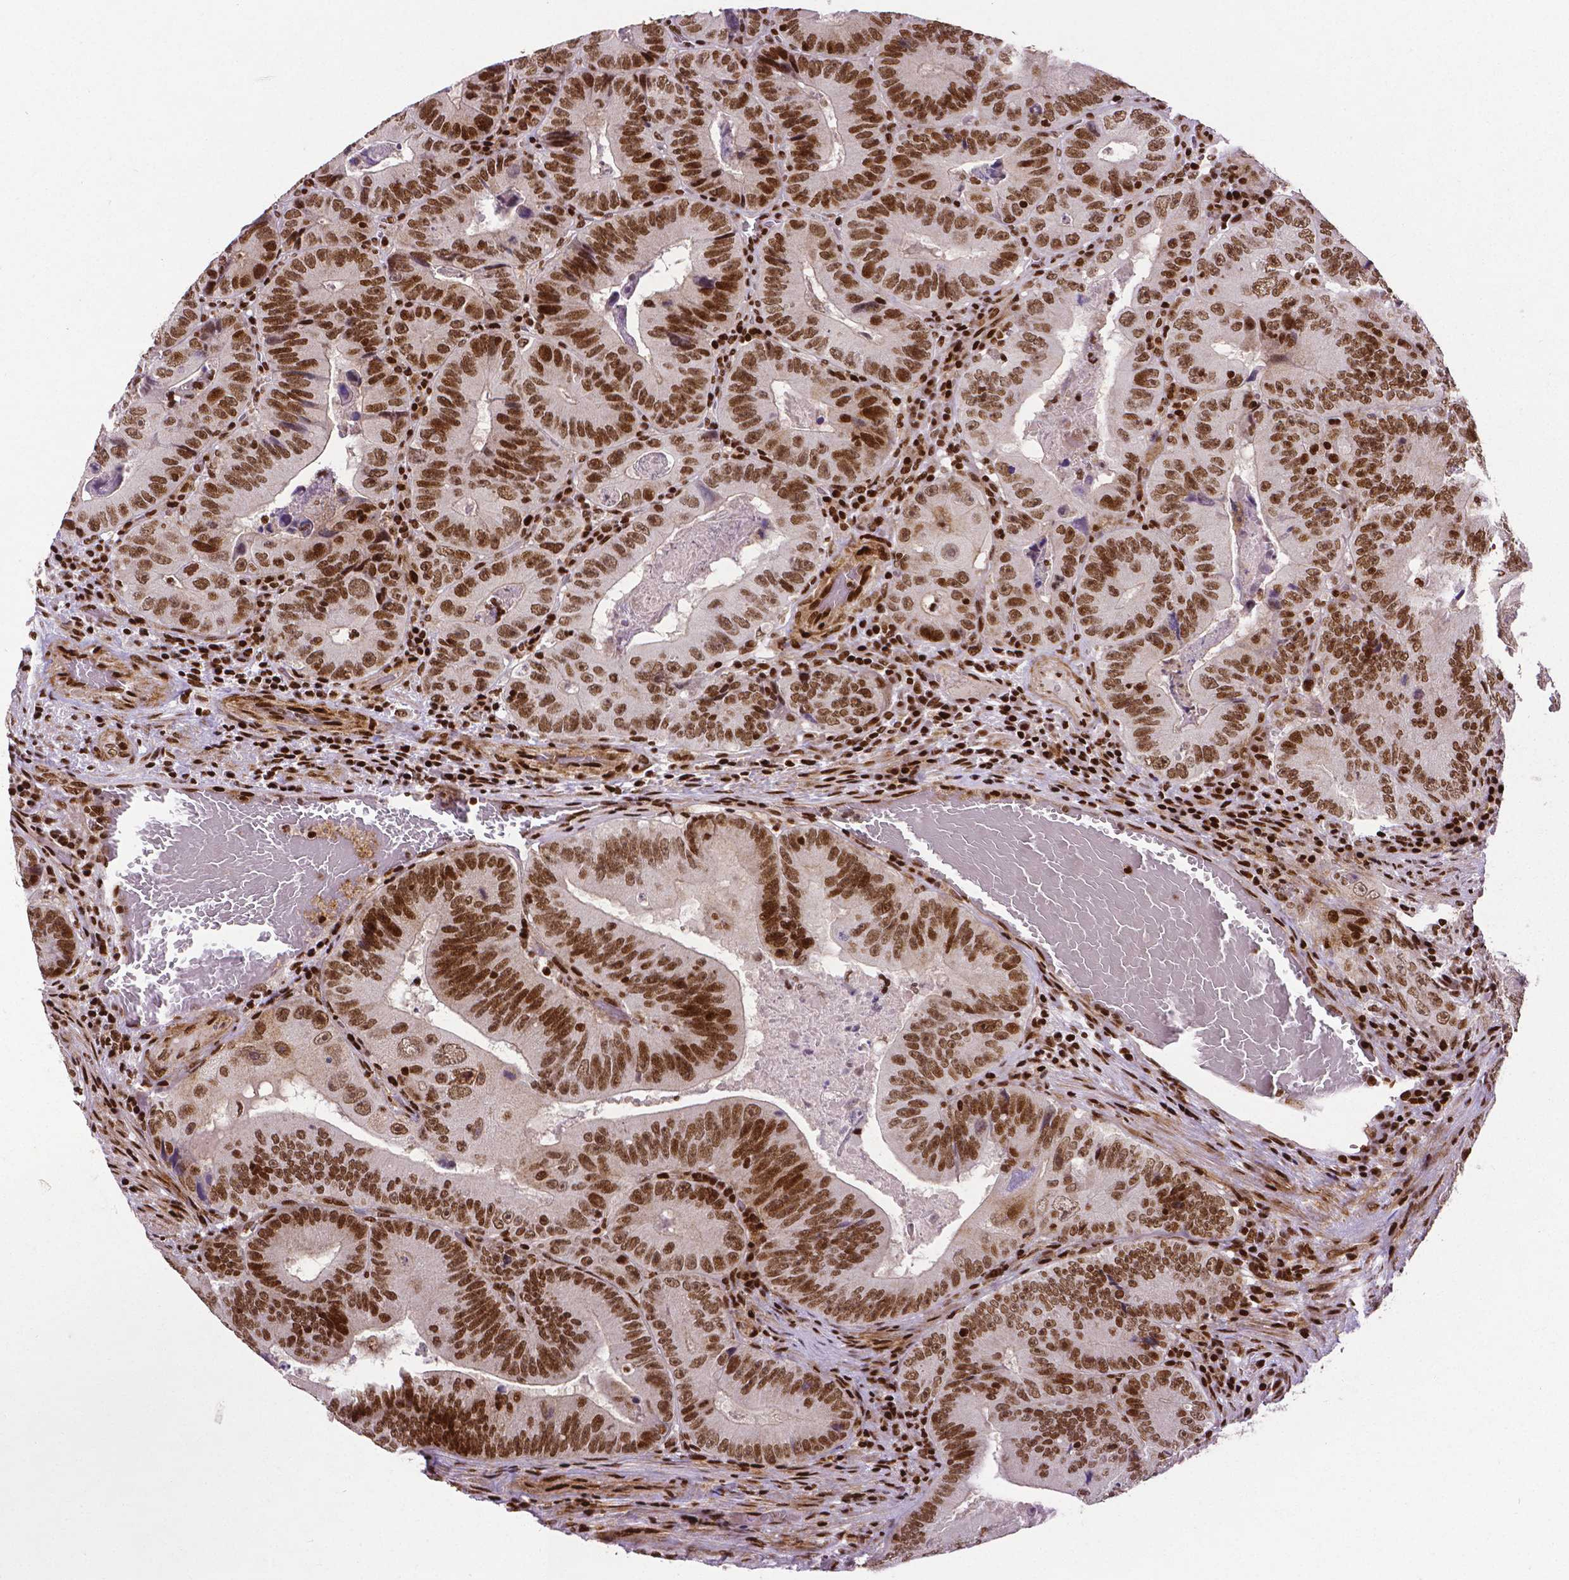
{"staining": {"intensity": "strong", "quantity": ">75%", "location": "nuclear"}, "tissue": "colorectal cancer", "cell_type": "Tumor cells", "image_type": "cancer", "snomed": [{"axis": "morphology", "description": "Adenocarcinoma, NOS"}, {"axis": "topography", "description": "Colon"}], "caption": "High-magnification brightfield microscopy of colorectal adenocarcinoma stained with DAB (brown) and counterstained with hematoxylin (blue). tumor cells exhibit strong nuclear positivity is seen in about>75% of cells.", "gene": "CTCF", "patient": {"sex": "female", "age": 86}}